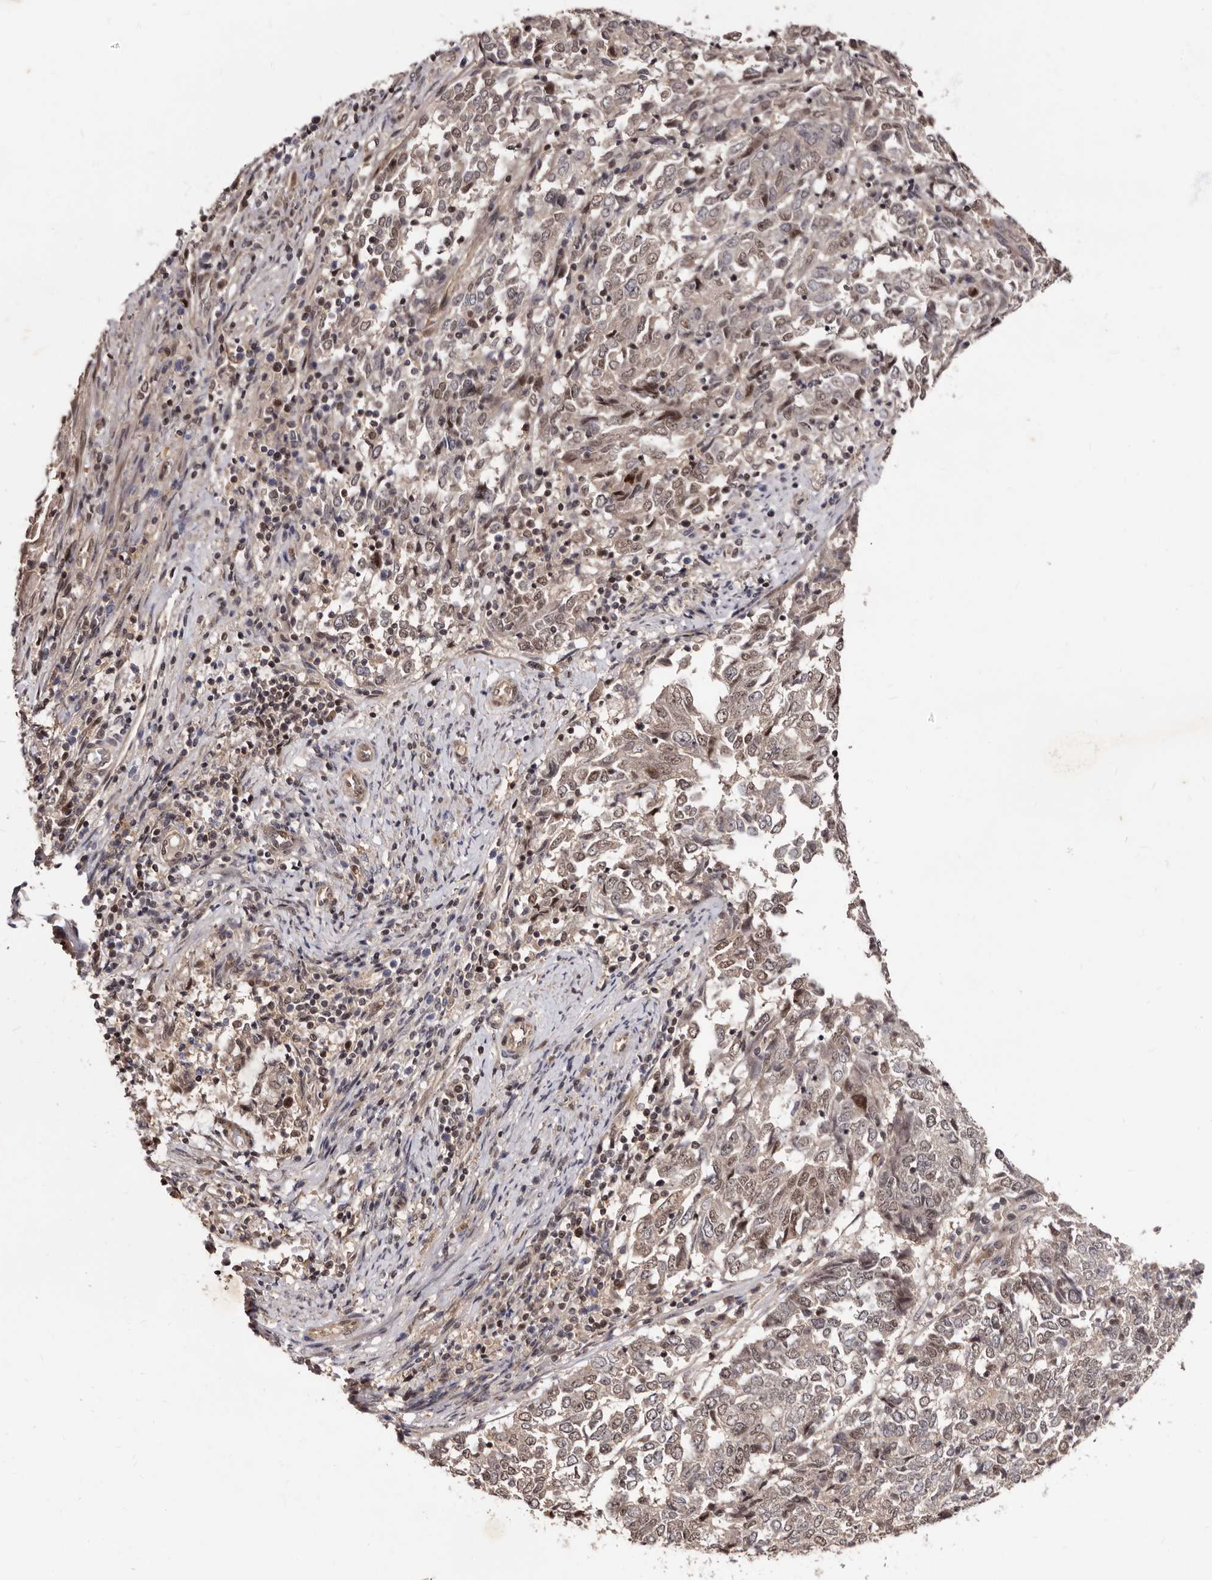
{"staining": {"intensity": "moderate", "quantity": ">75%", "location": "cytoplasmic/membranous,nuclear"}, "tissue": "endometrial cancer", "cell_type": "Tumor cells", "image_type": "cancer", "snomed": [{"axis": "morphology", "description": "Adenocarcinoma, NOS"}, {"axis": "topography", "description": "Endometrium"}], "caption": "There is medium levels of moderate cytoplasmic/membranous and nuclear staining in tumor cells of endometrial cancer, as demonstrated by immunohistochemical staining (brown color).", "gene": "TBC1D22B", "patient": {"sex": "female", "age": 80}}